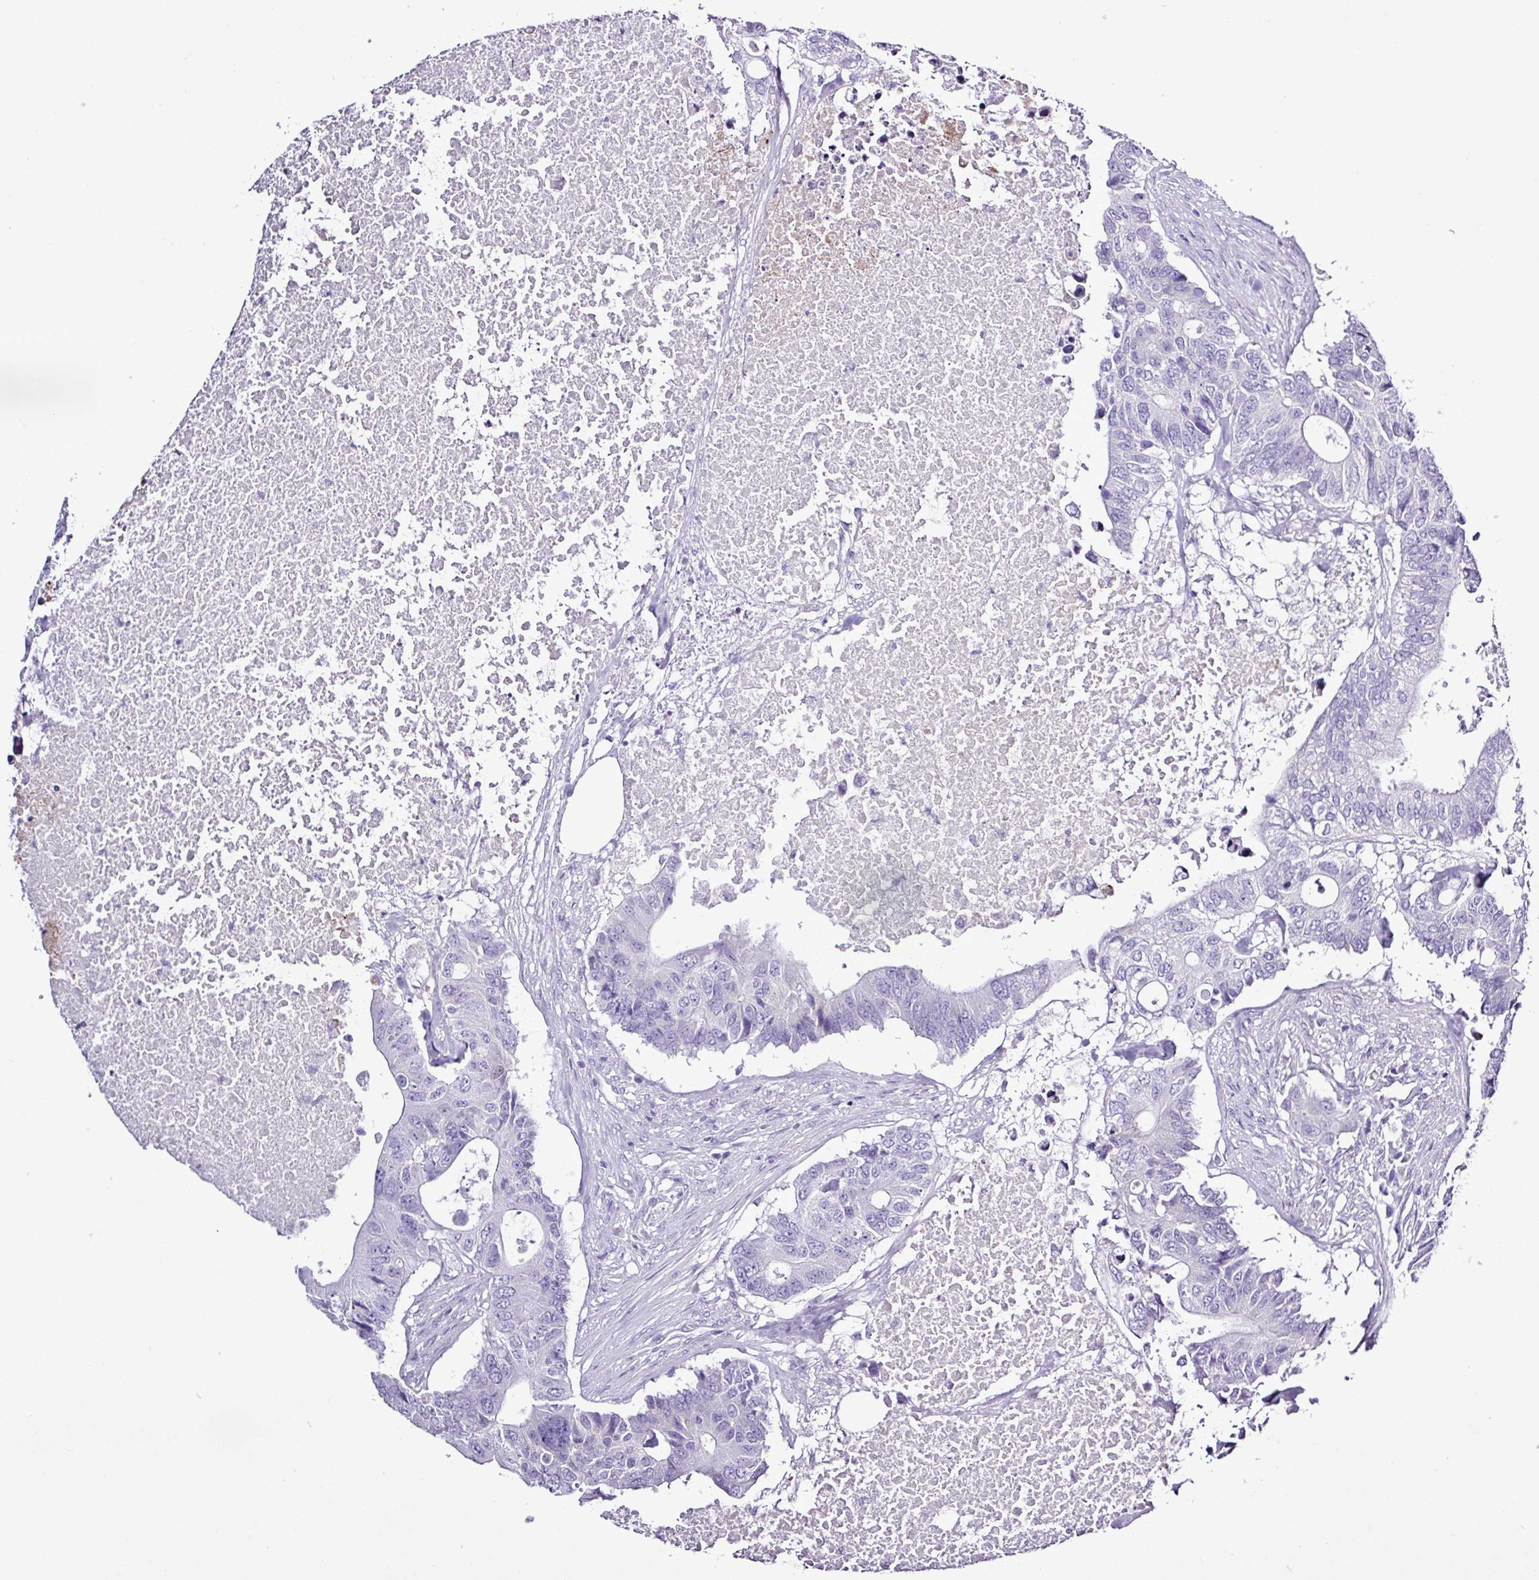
{"staining": {"intensity": "negative", "quantity": "none", "location": "none"}, "tissue": "colorectal cancer", "cell_type": "Tumor cells", "image_type": "cancer", "snomed": [{"axis": "morphology", "description": "Adenocarcinoma, NOS"}, {"axis": "topography", "description": "Colon"}], "caption": "Immunohistochemical staining of adenocarcinoma (colorectal) exhibits no significant positivity in tumor cells. Nuclei are stained in blue.", "gene": "ALDH3A1", "patient": {"sex": "male", "age": 71}}